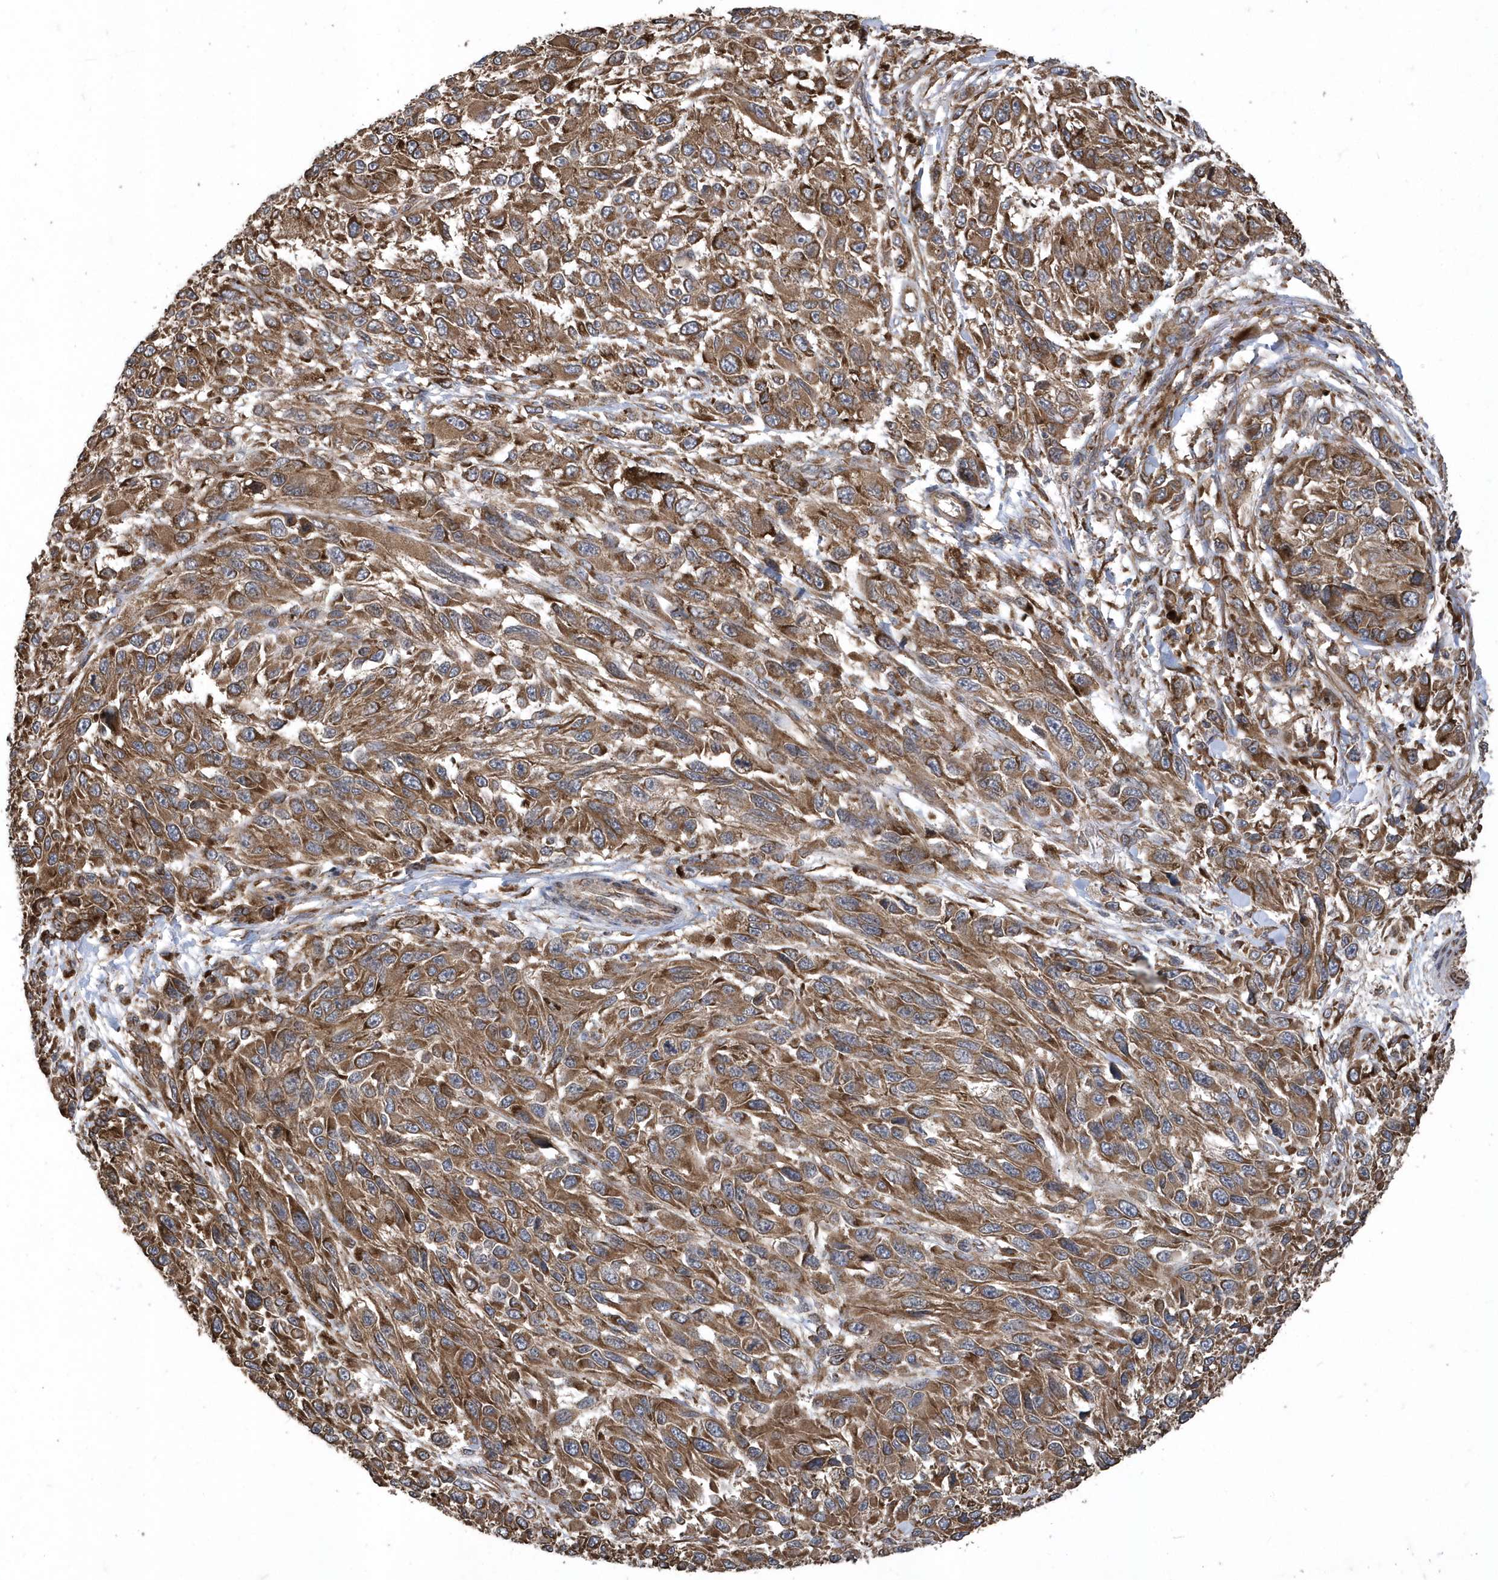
{"staining": {"intensity": "moderate", "quantity": ">75%", "location": "cytoplasmic/membranous"}, "tissue": "melanoma", "cell_type": "Tumor cells", "image_type": "cancer", "snomed": [{"axis": "morphology", "description": "Malignant melanoma, NOS"}, {"axis": "topography", "description": "Skin"}], "caption": "Immunohistochemistry (IHC) (DAB) staining of malignant melanoma reveals moderate cytoplasmic/membranous protein expression in approximately >75% of tumor cells. (Brightfield microscopy of DAB IHC at high magnification).", "gene": "WASHC5", "patient": {"sex": "female", "age": 96}}